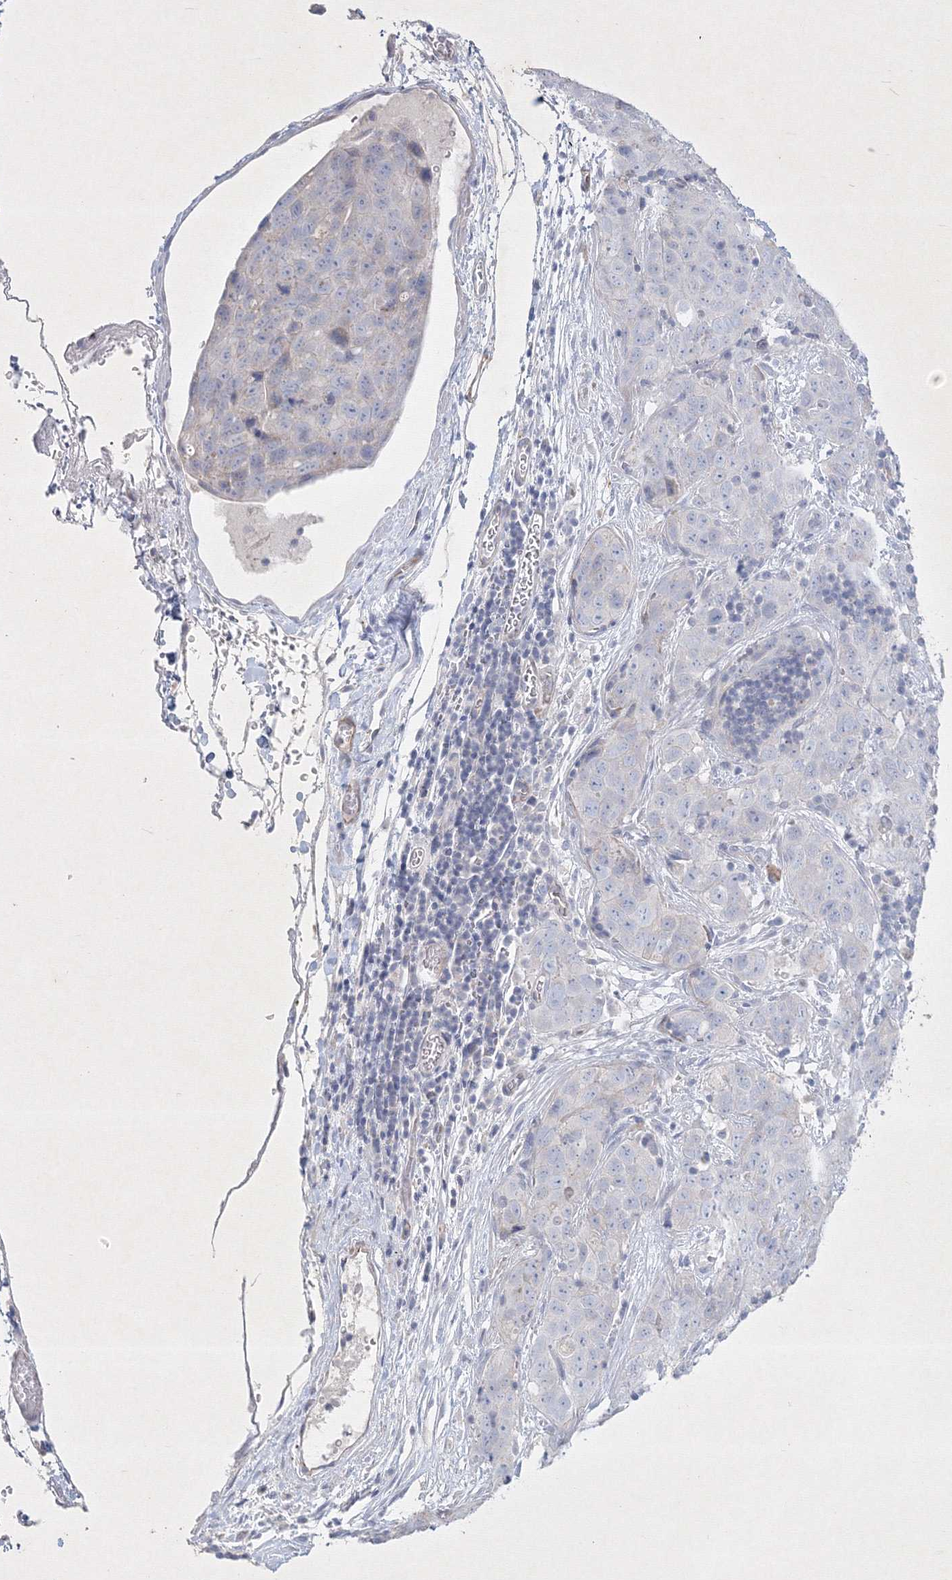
{"staining": {"intensity": "negative", "quantity": "none", "location": "none"}, "tissue": "stomach cancer", "cell_type": "Tumor cells", "image_type": "cancer", "snomed": [{"axis": "morphology", "description": "Normal tissue, NOS"}, {"axis": "morphology", "description": "Adenocarcinoma, NOS"}, {"axis": "topography", "description": "Lymph node"}, {"axis": "topography", "description": "Stomach"}], "caption": "Tumor cells are negative for protein expression in human stomach adenocarcinoma.", "gene": "CXXC4", "patient": {"sex": "male", "age": 48}}